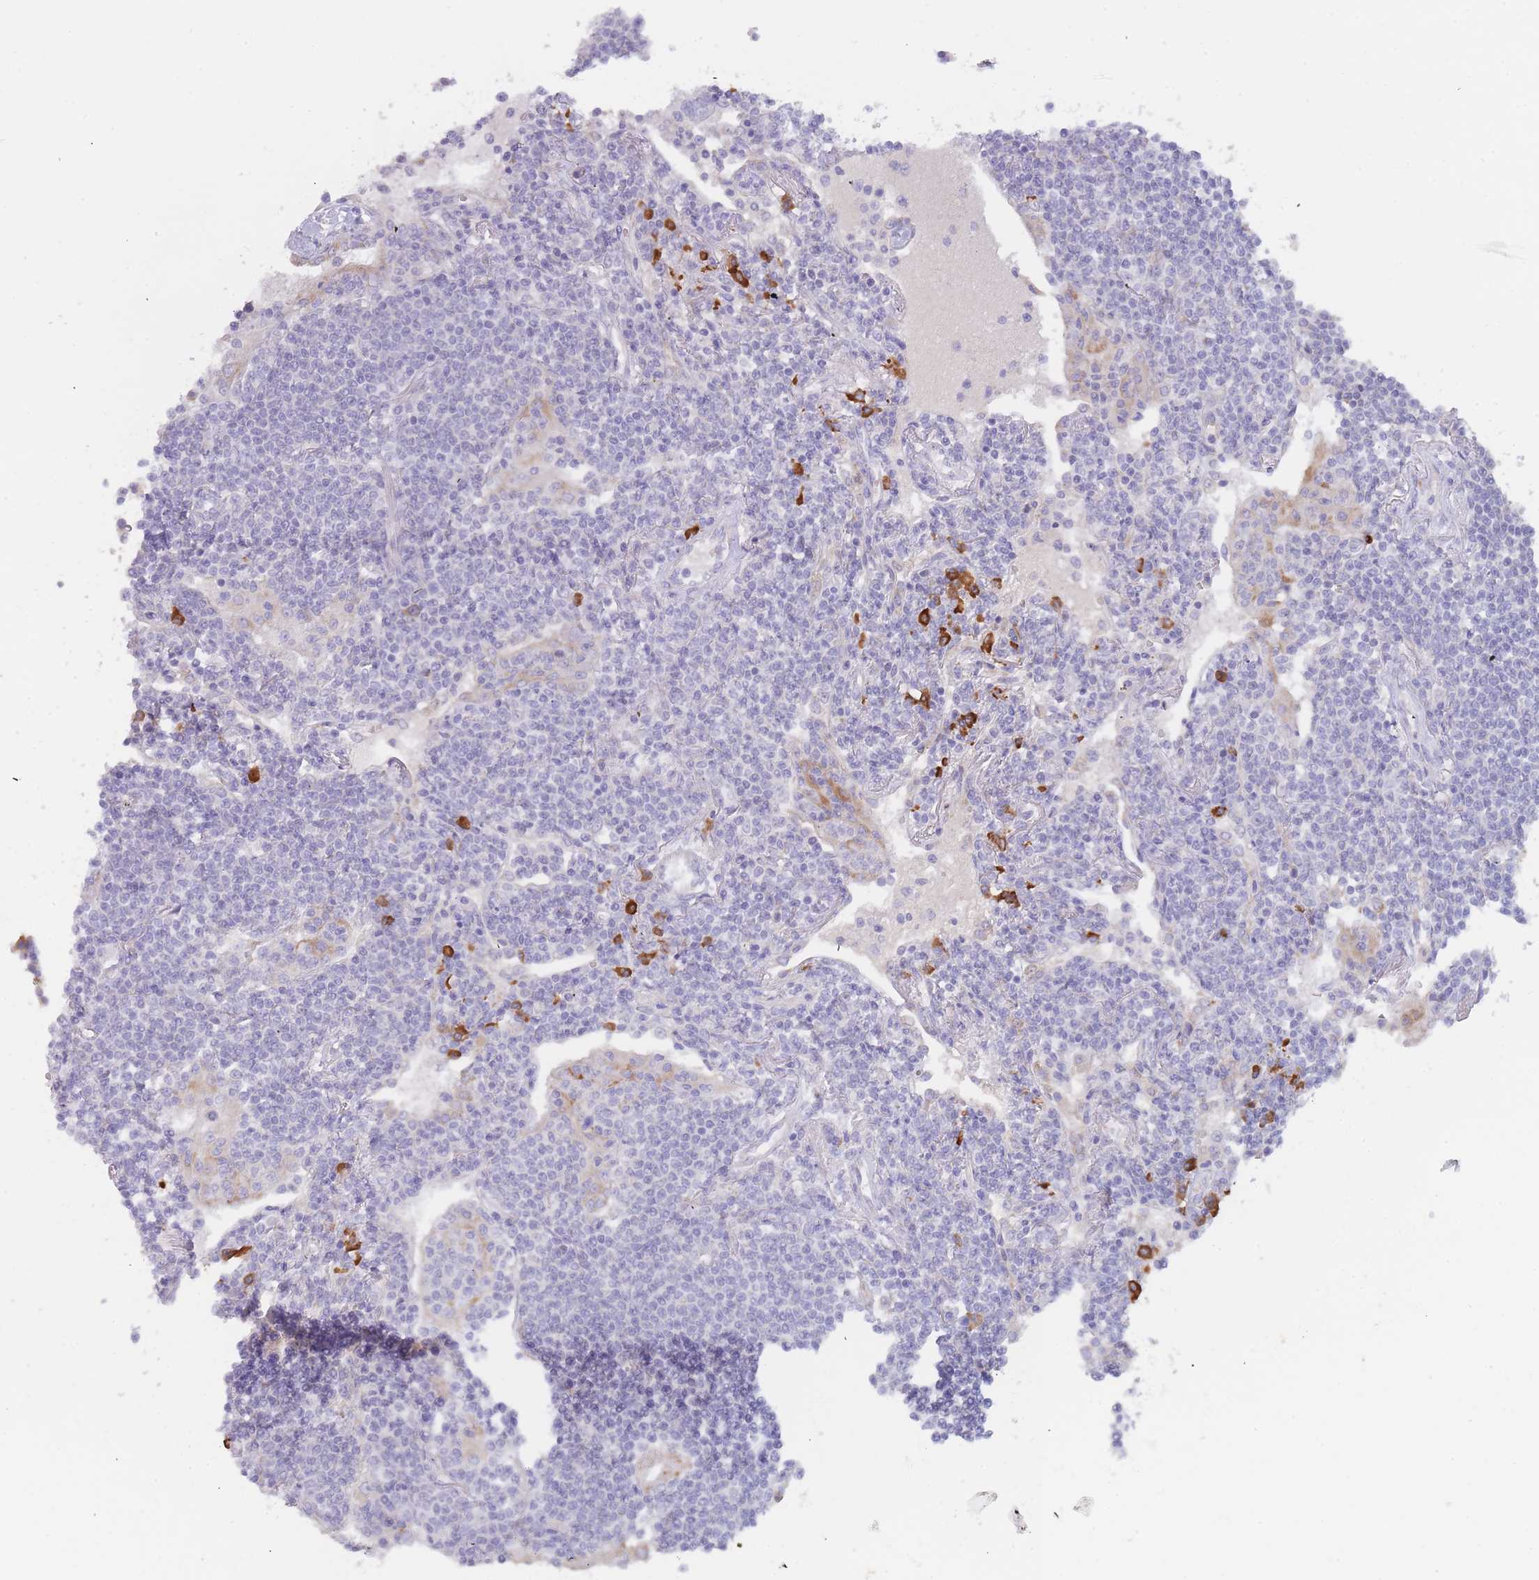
{"staining": {"intensity": "negative", "quantity": "none", "location": "none"}, "tissue": "lymphoma", "cell_type": "Tumor cells", "image_type": "cancer", "snomed": [{"axis": "morphology", "description": "Malignant lymphoma, non-Hodgkin's type, Low grade"}, {"axis": "topography", "description": "Lymph node"}], "caption": "Immunohistochemical staining of human low-grade malignant lymphoma, non-Hodgkin's type reveals no significant staining in tumor cells.", "gene": "SLC35E4", "patient": {"sex": "female", "age": 67}}